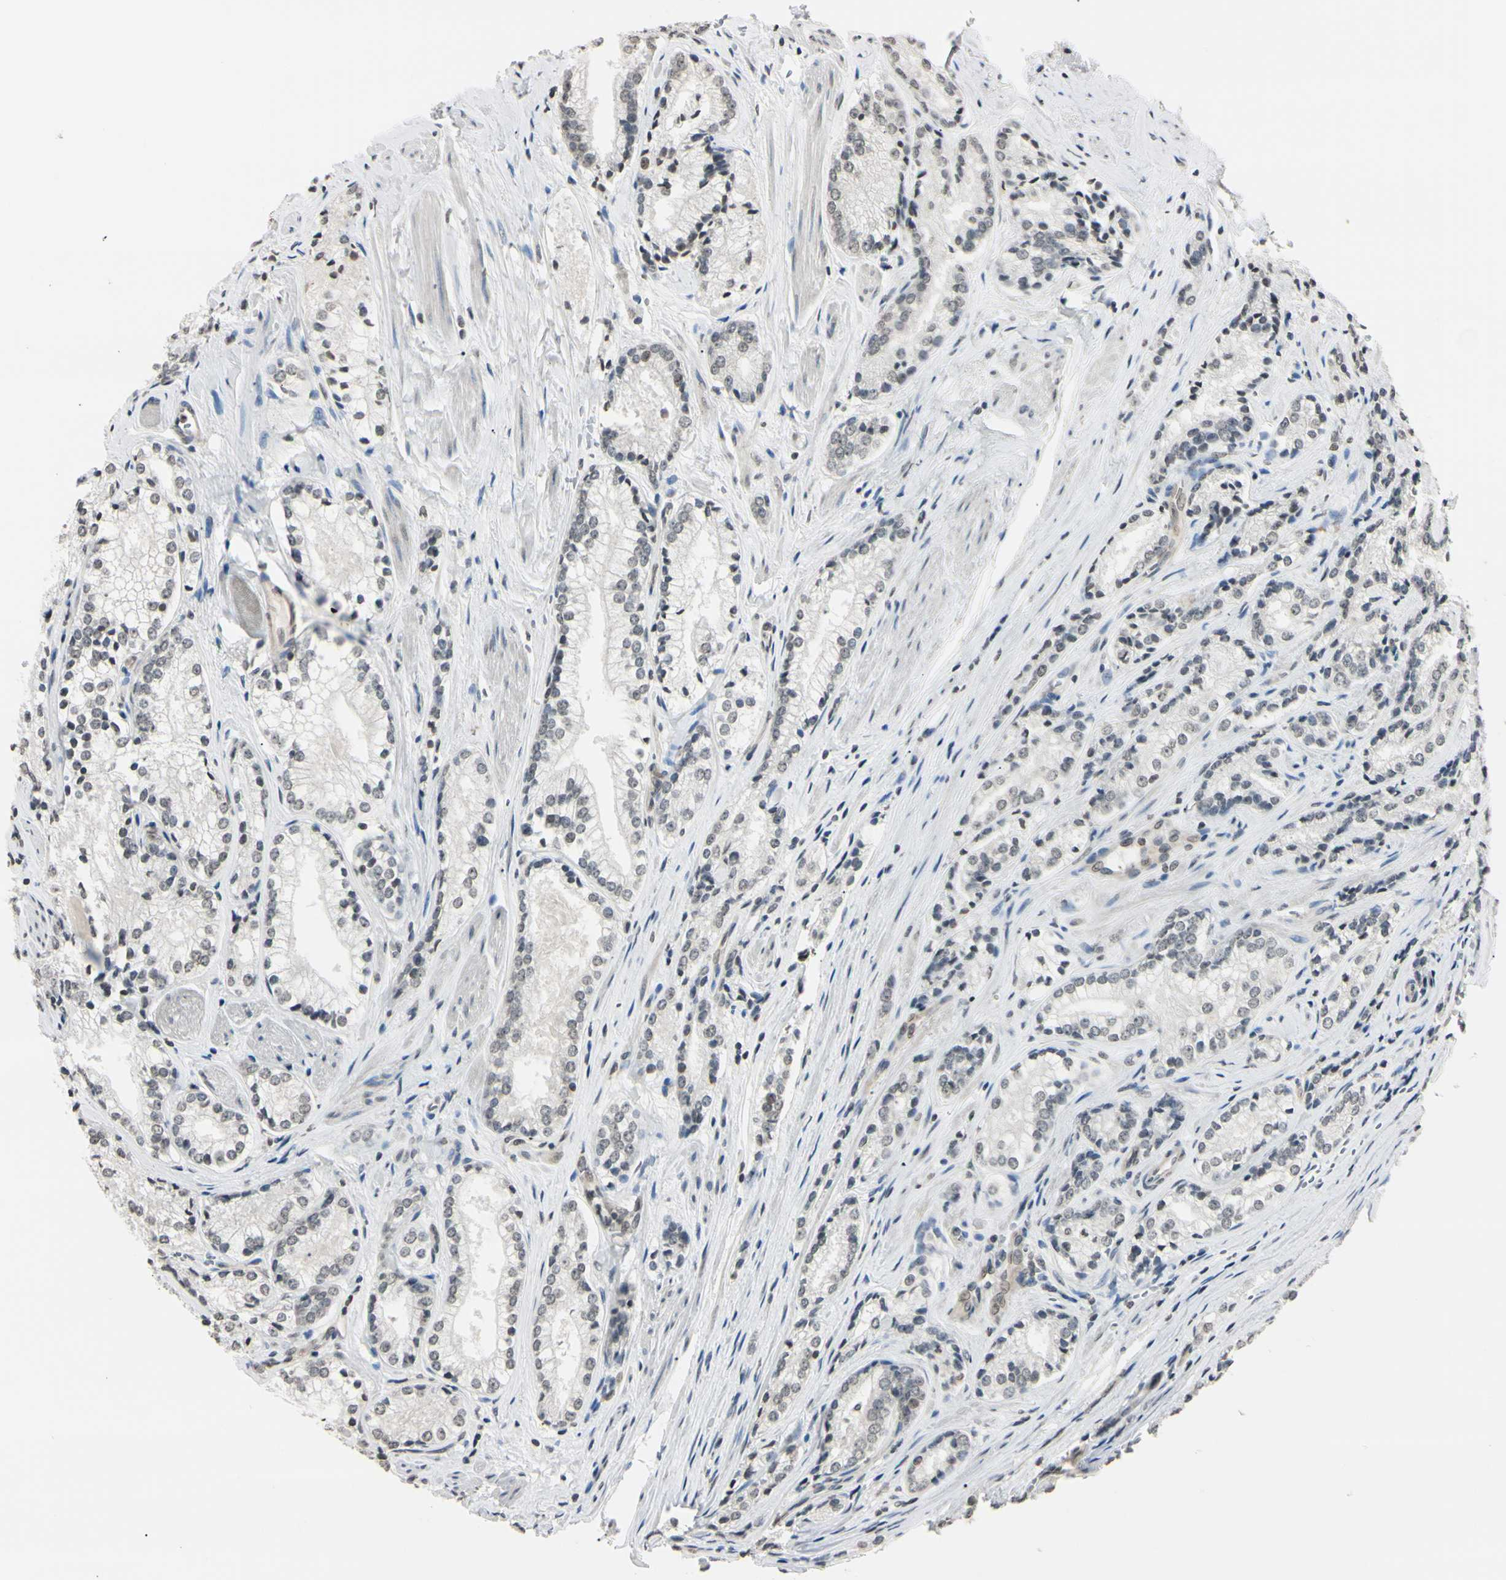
{"staining": {"intensity": "weak", "quantity": "<25%", "location": "nuclear"}, "tissue": "prostate cancer", "cell_type": "Tumor cells", "image_type": "cancer", "snomed": [{"axis": "morphology", "description": "Adenocarcinoma, Low grade"}, {"axis": "topography", "description": "Prostate"}], "caption": "Tumor cells are negative for protein expression in human prostate adenocarcinoma (low-grade).", "gene": "CDC45", "patient": {"sex": "male", "age": 60}}